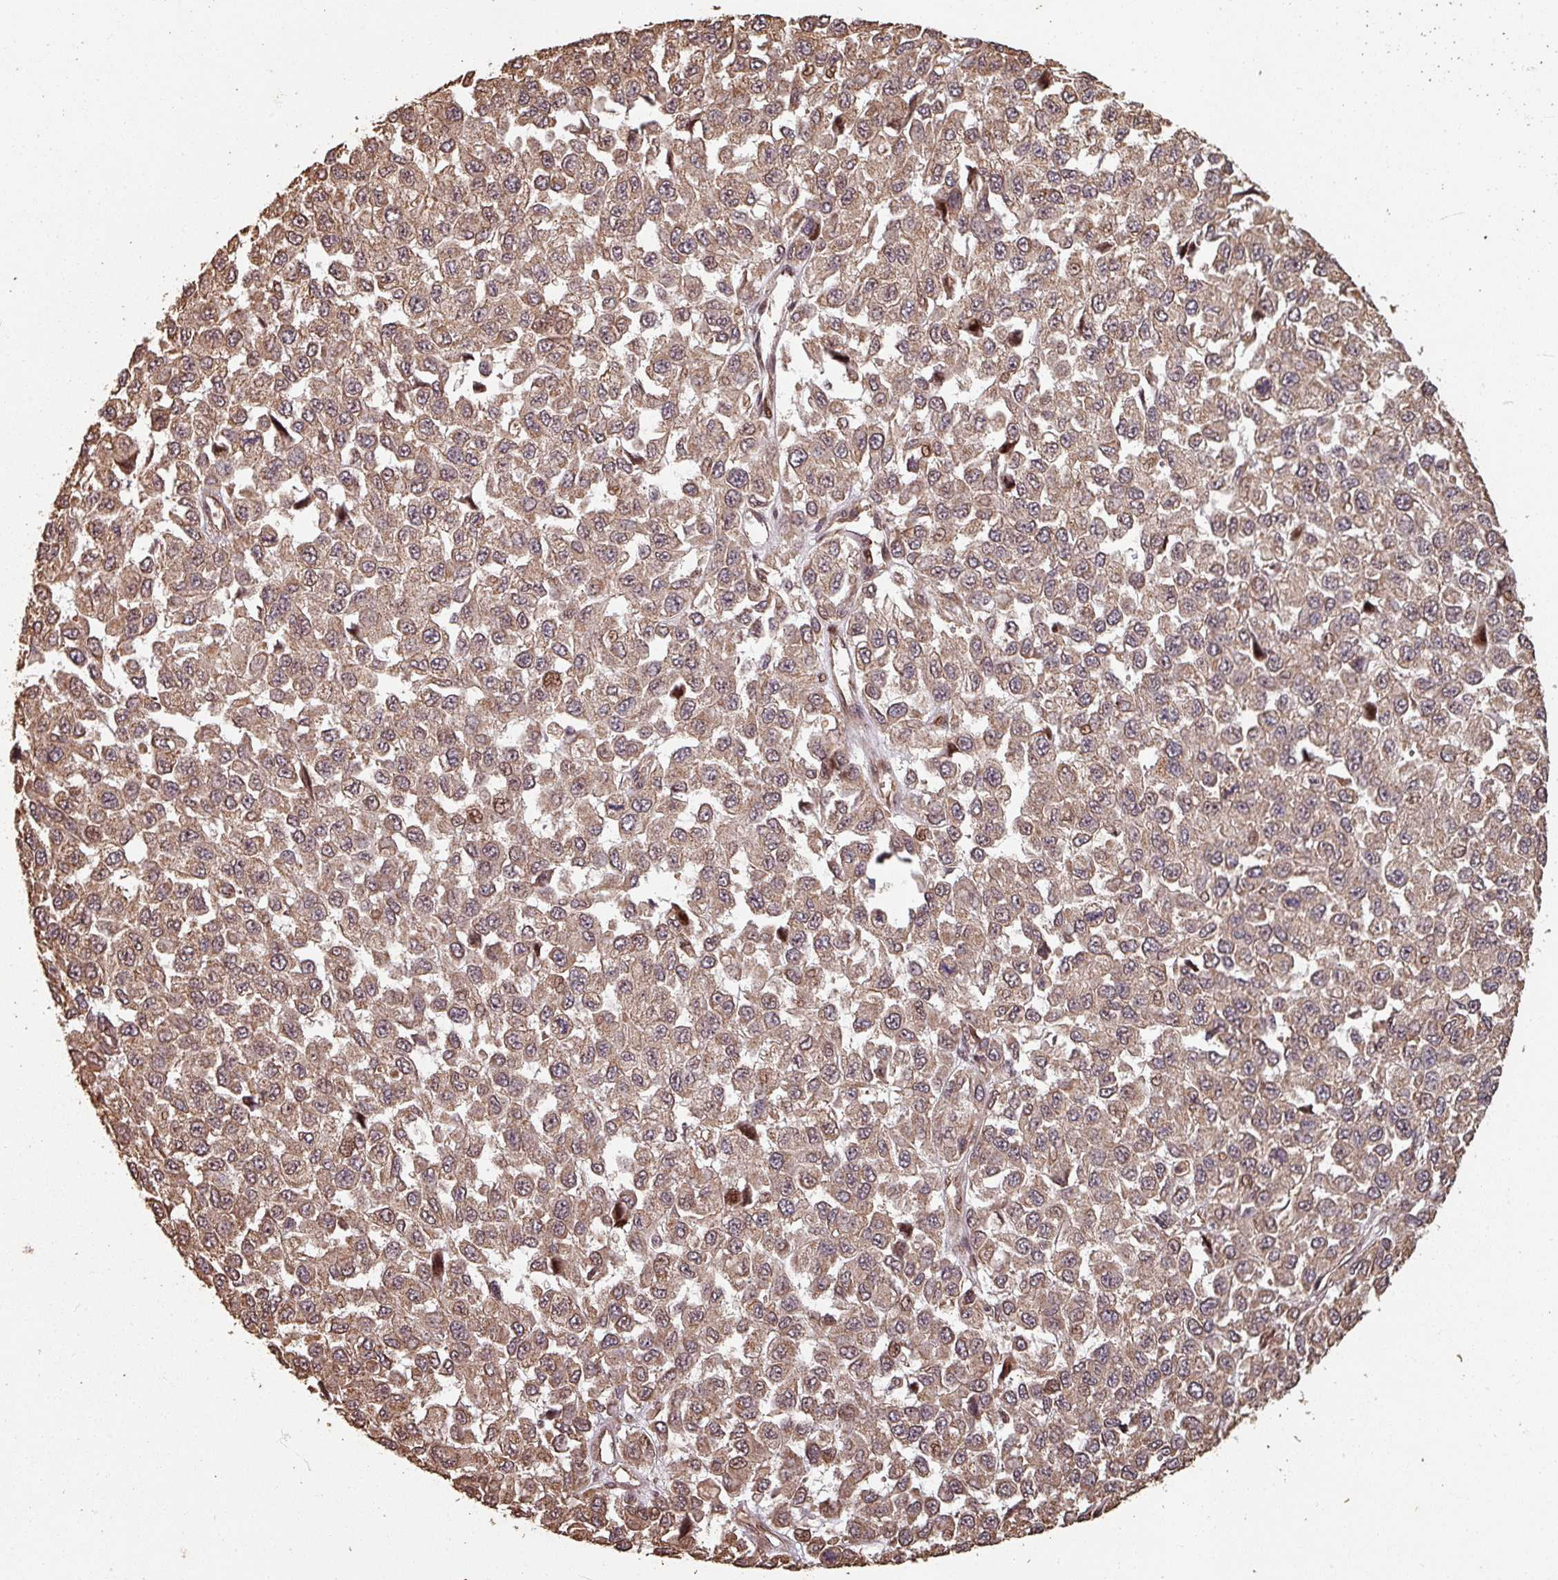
{"staining": {"intensity": "moderate", "quantity": ">75%", "location": "cytoplasmic/membranous,nuclear"}, "tissue": "melanoma", "cell_type": "Tumor cells", "image_type": "cancer", "snomed": [{"axis": "morphology", "description": "Malignant melanoma, NOS"}, {"axis": "topography", "description": "Skin"}], "caption": "DAB immunohistochemical staining of melanoma demonstrates moderate cytoplasmic/membranous and nuclear protein positivity in approximately >75% of tumor cells. (brown staining indicates protein expression, while blue staining denotes nuclei).", "gene": "EID1", "patient": {"sex": "male", "age": 62}}